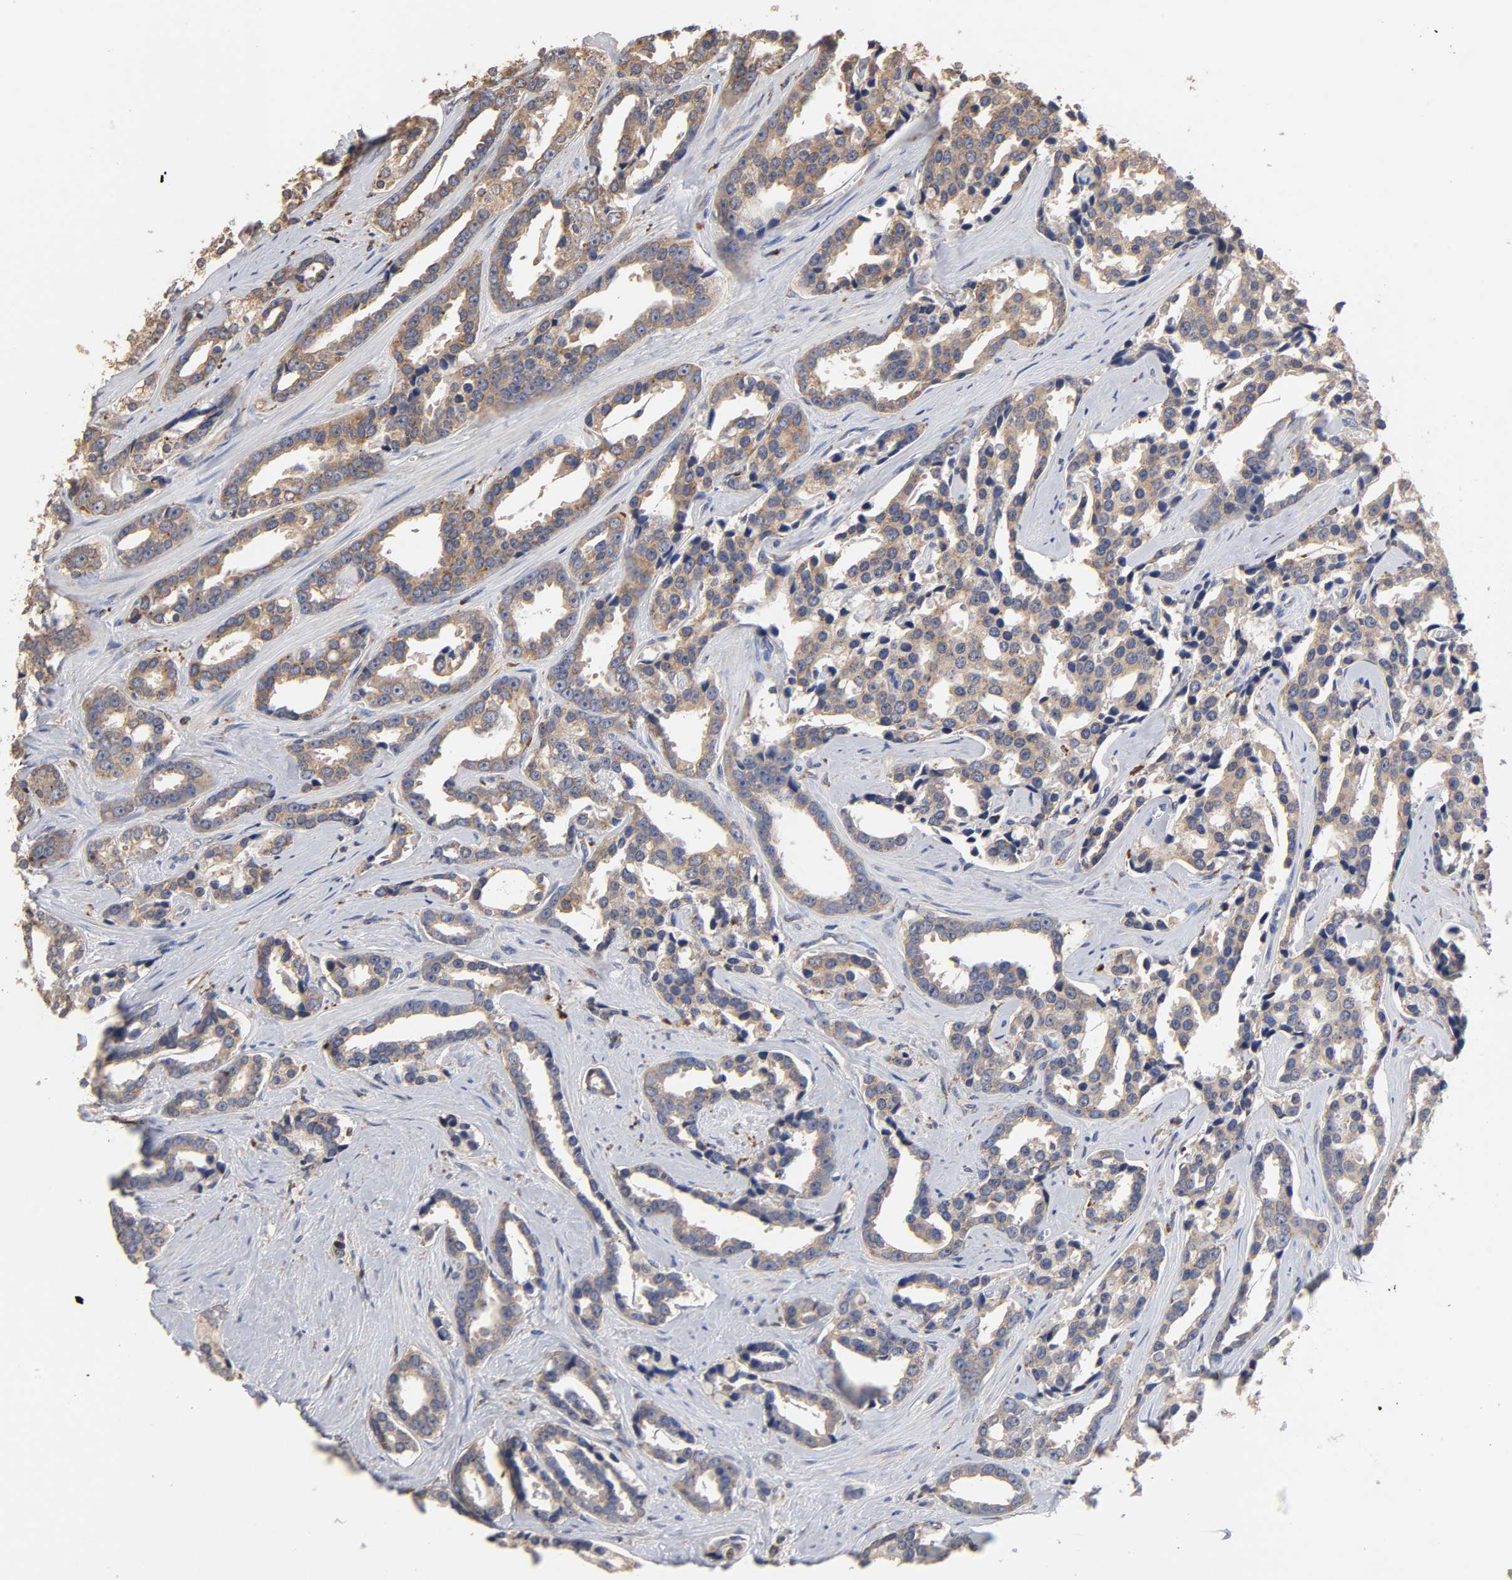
{"staining": {"intensity": "weak", "quantity": ">75%", "location": "cytoplasmic/membranous"}, "tissue": "prostate cancer", "cell_type": "Tumor cells", "image_type": "cancer", "snomed": [{"axis": "morphology", "description": "Adenocarcinoma, High grade"}, {"axis": "topography", "description": "Prostate"}], "caption": "Prostate high-grade adenocarcinoma tissue shows weak cytoplasmic/membranous staining in about >75% of tumor cells, visualized by immunohistochemistry.", "gene": "EIF4G2", "patient": {"sex": "male", "age": 67}}